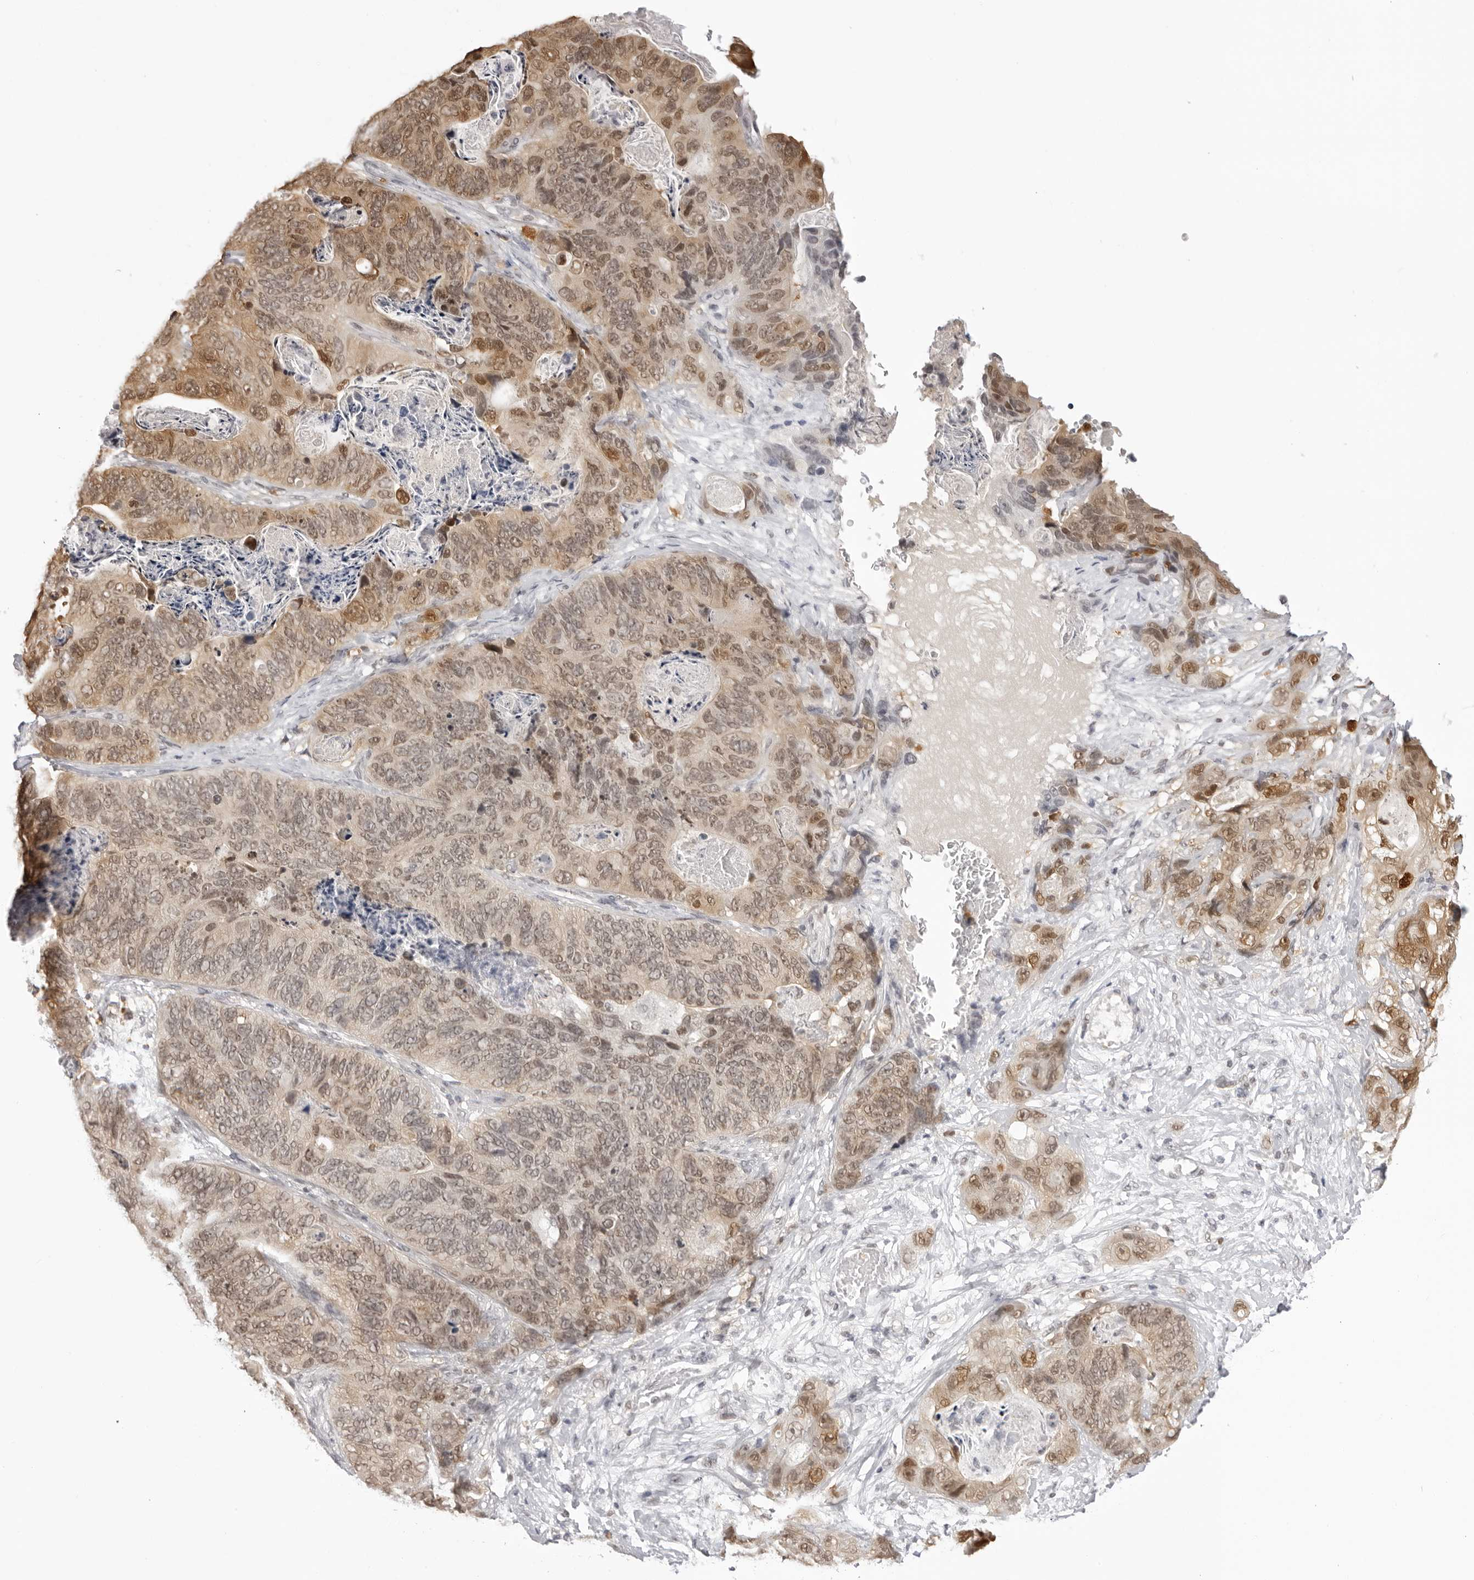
{"staining": {"intensity": "moderate", "quantity": ">75%", "location": "cytoplasmic/membranous,nuclear"}, "tissue": "stomach cancer", "cell_type": "Tumor cells", "image_type": "cancer", "snomed": [{"axis": "morphology", "description": "Normal tissue, NOS"}, {"axis": "morphology", "description": "Adenocarcinoma, NOS"}, {"axis": "topography", "description": "Stomach"}], "caption": "A histopathology image showing moderate cytoplasmic/membranous and nuclear expression in about >75% of tumor cells in stomach cancer (adenocarcinoma), as visualized by brown immunohistochemical staining.", "gene": "HSPA4", "patient": {"sex": "female", "age": 89}}